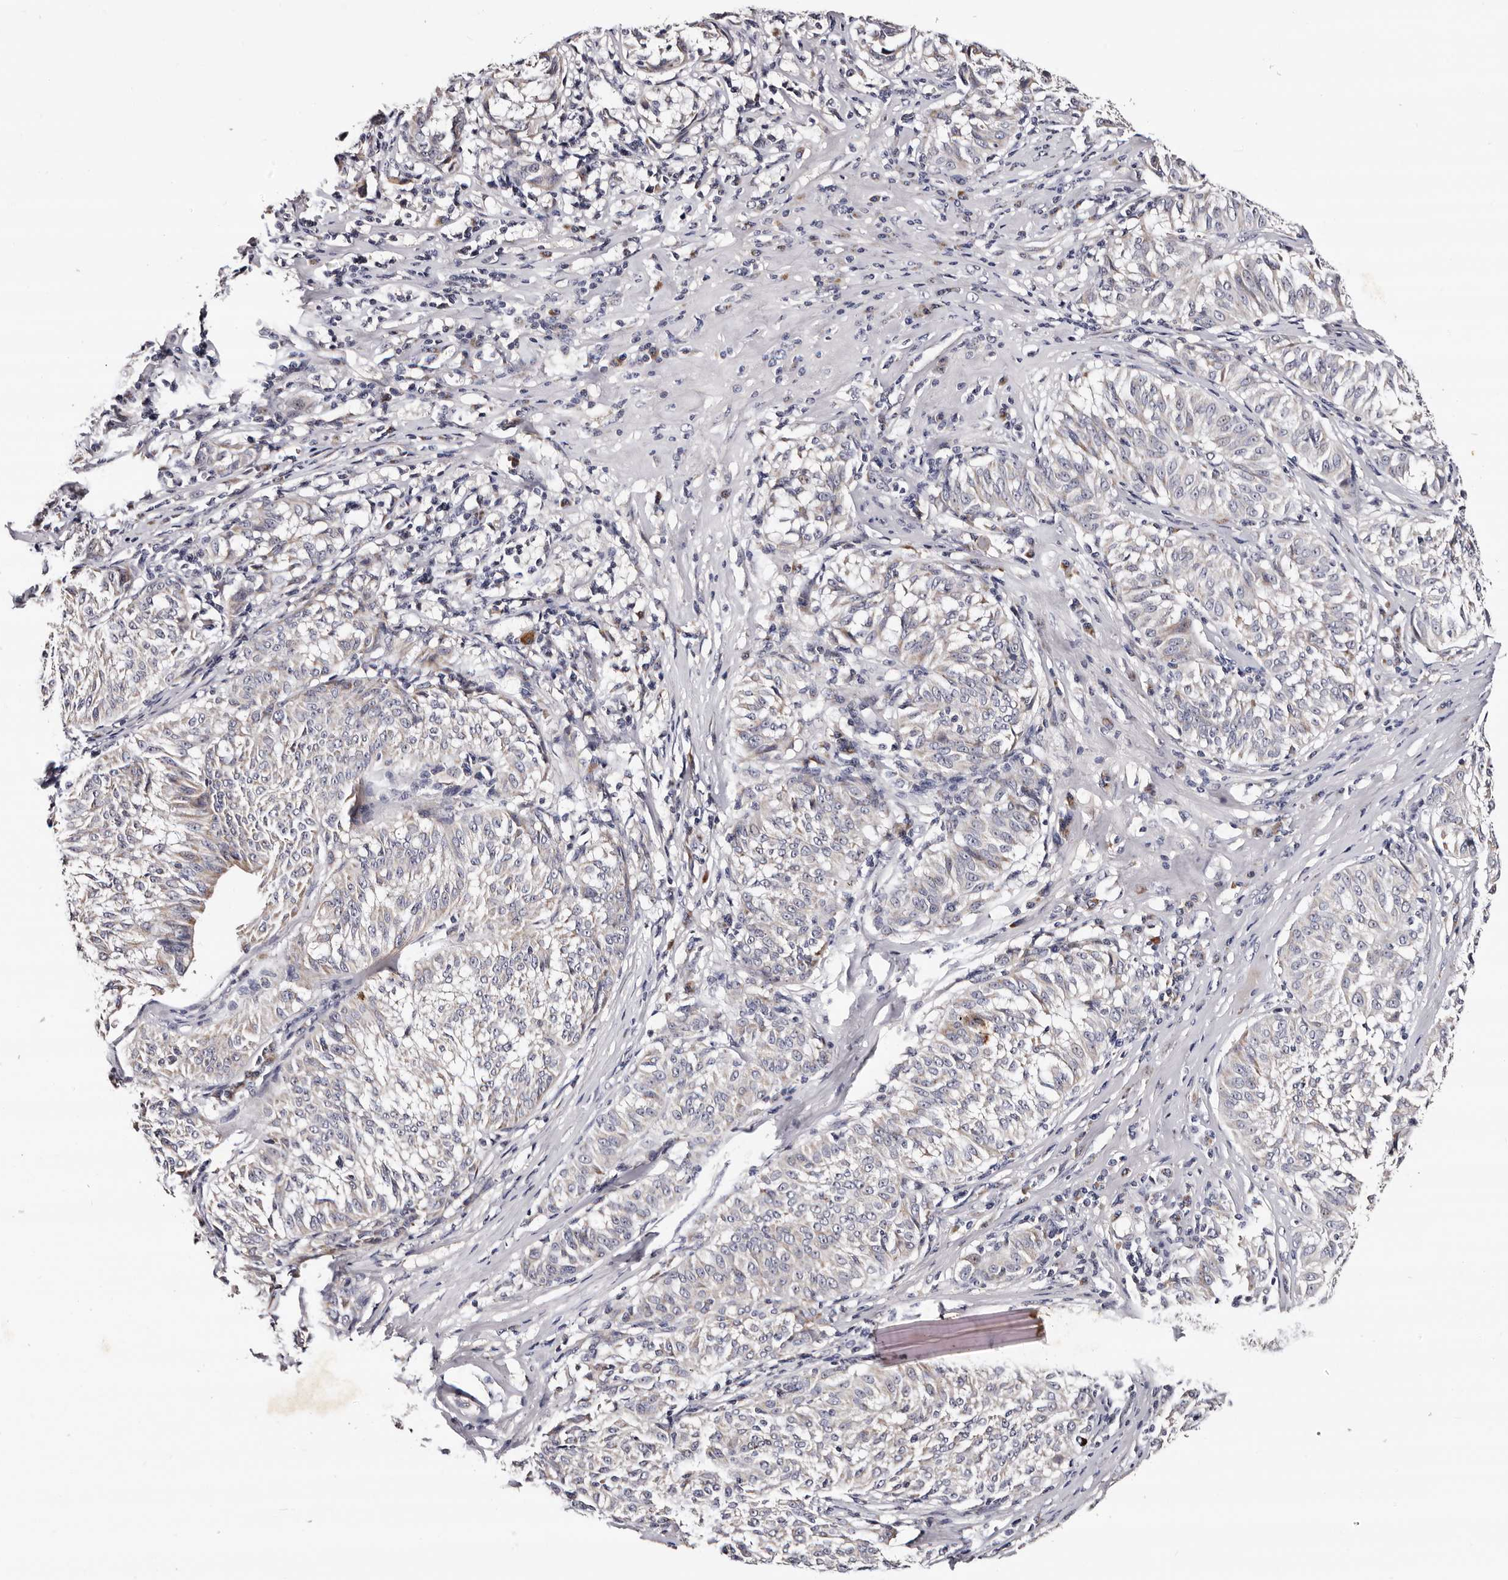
{"staining": {"intensity": "weak", "quantity": "<25%", "location": "cytoplasmic/membranous"}, "tissue": "melanoma", "cell_type": "Tumor cells", "image_type": "cancer", "snomed": [{"axis": "morphology", "description": "Malignant melanoma, NOS"}, {"axis": "topography", "description": "Skin"}], "caption": "The immunohistochemistry histopathology image has no significant staining in tumor cells of melanoma tissue. The staining was performed using DAB (3,3'-diaminobenzidine) to visualize the protein expression in brown, while the nuclei were stained in blue with hematoxylin (Magnification: 20x).", "gene": "TAF4B", "patient": {"sex": "female", "age": 72}}